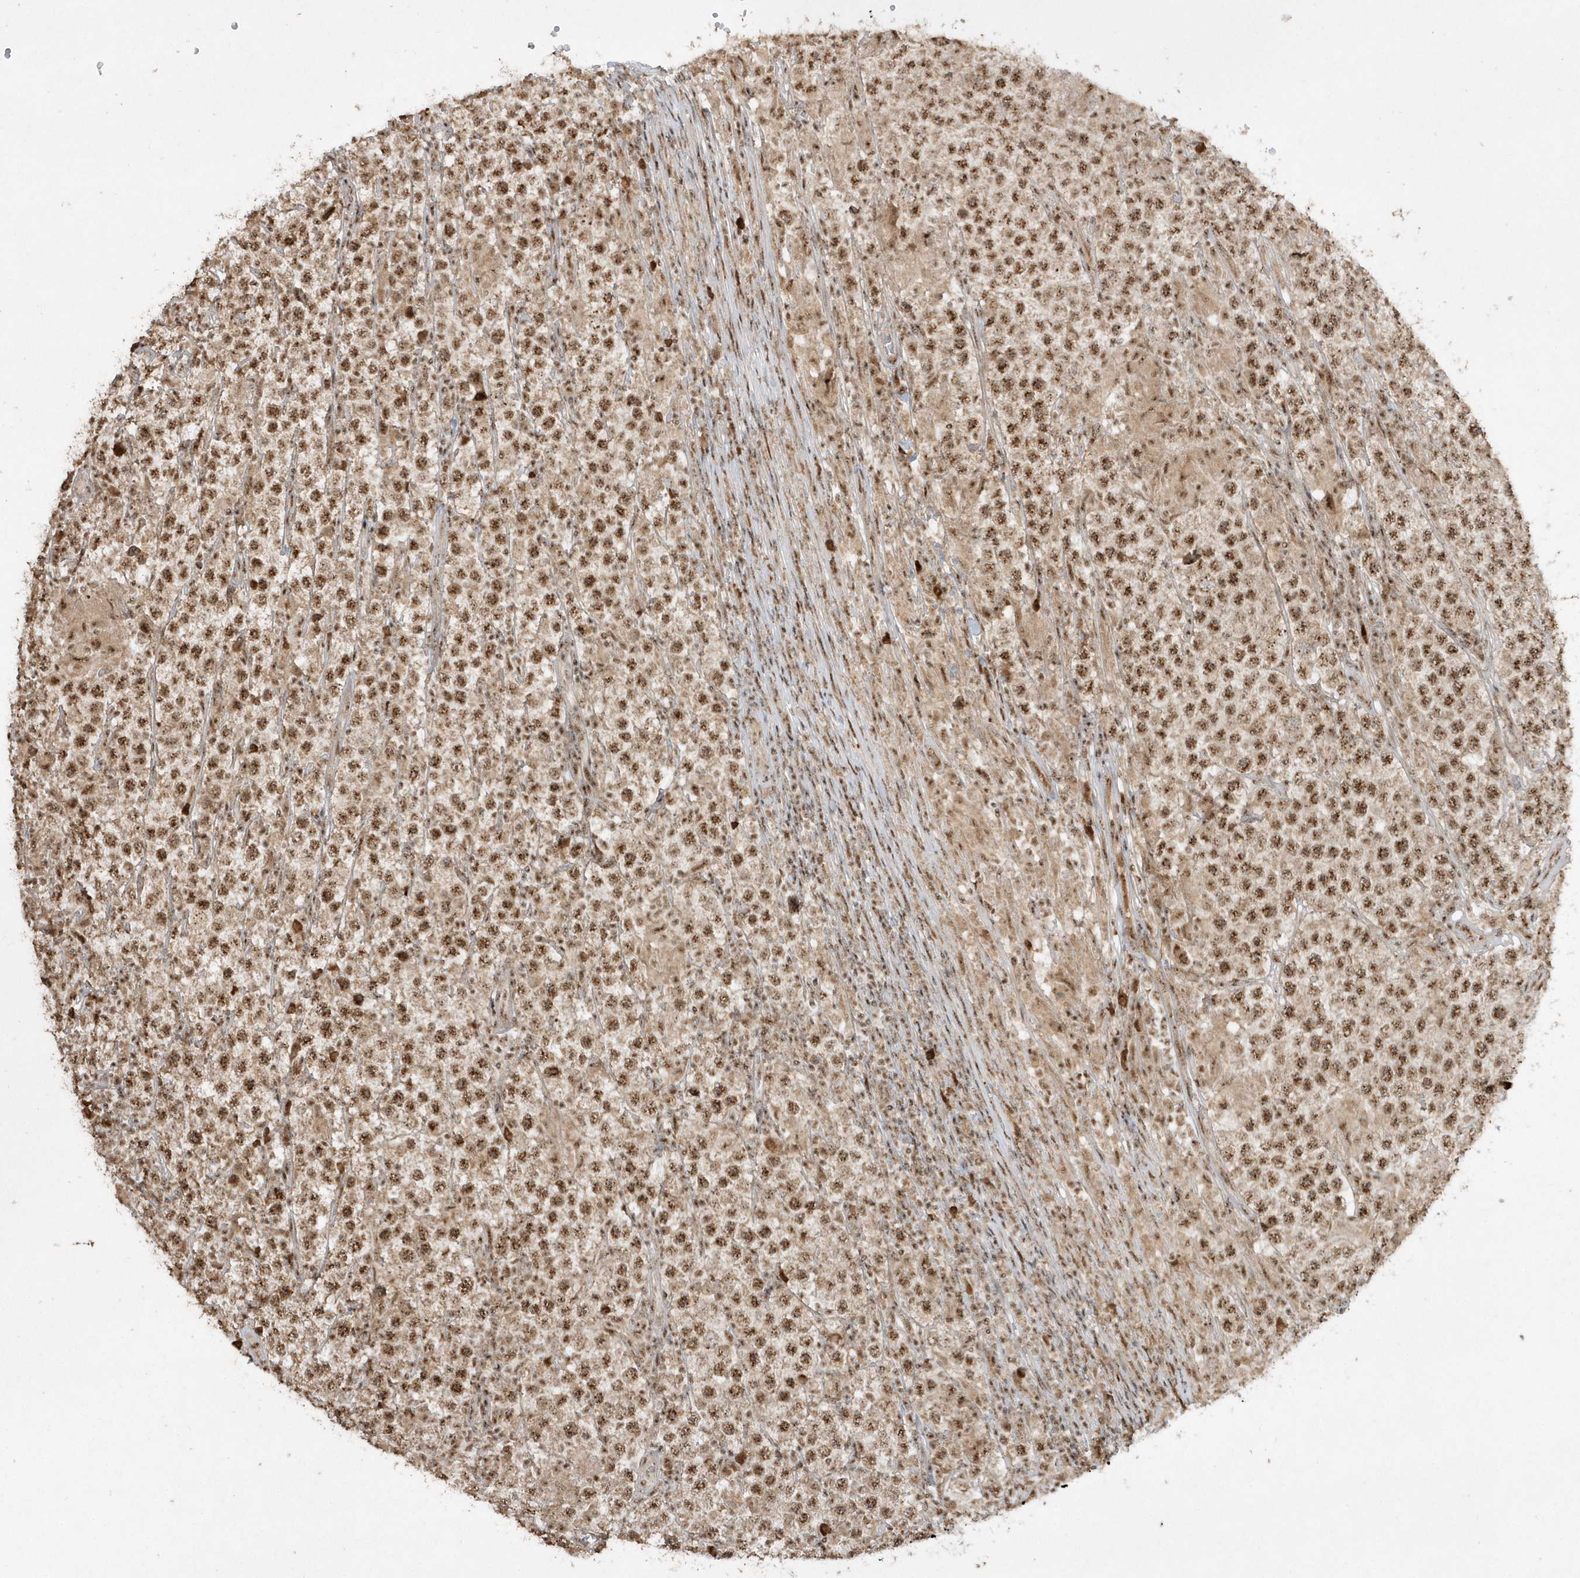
{"staining": {"intensity": "moderate", "quantity": ">75%", "location": "nuclear"}, "tissue": "testis cancer", "cell_type": "Tumor cells", "image_type": "cancer", "snomed": [{"axis": "morphology", "description": "Normal tissue, NOS"}, {"axis": "morphology", "description": "Urothelial carcinoma, High grade"}, {"axis": "morphology", "description": "Seminoma, NOS"}, {"axis": "morphology", "description": "Carcinoma, Embryonal, NOS"}, {"axis": "topography", "description": "Urinary bladder"}, {"axis": "topography", "description": "Testis"}], "caption": "A brown stain highlights moderate nuclear positivity of a protein in testis high-grade urothelial carcinoma tumor cells.", "gene": "POLR3B", "patient": {"sex": "male", "age": 41}}